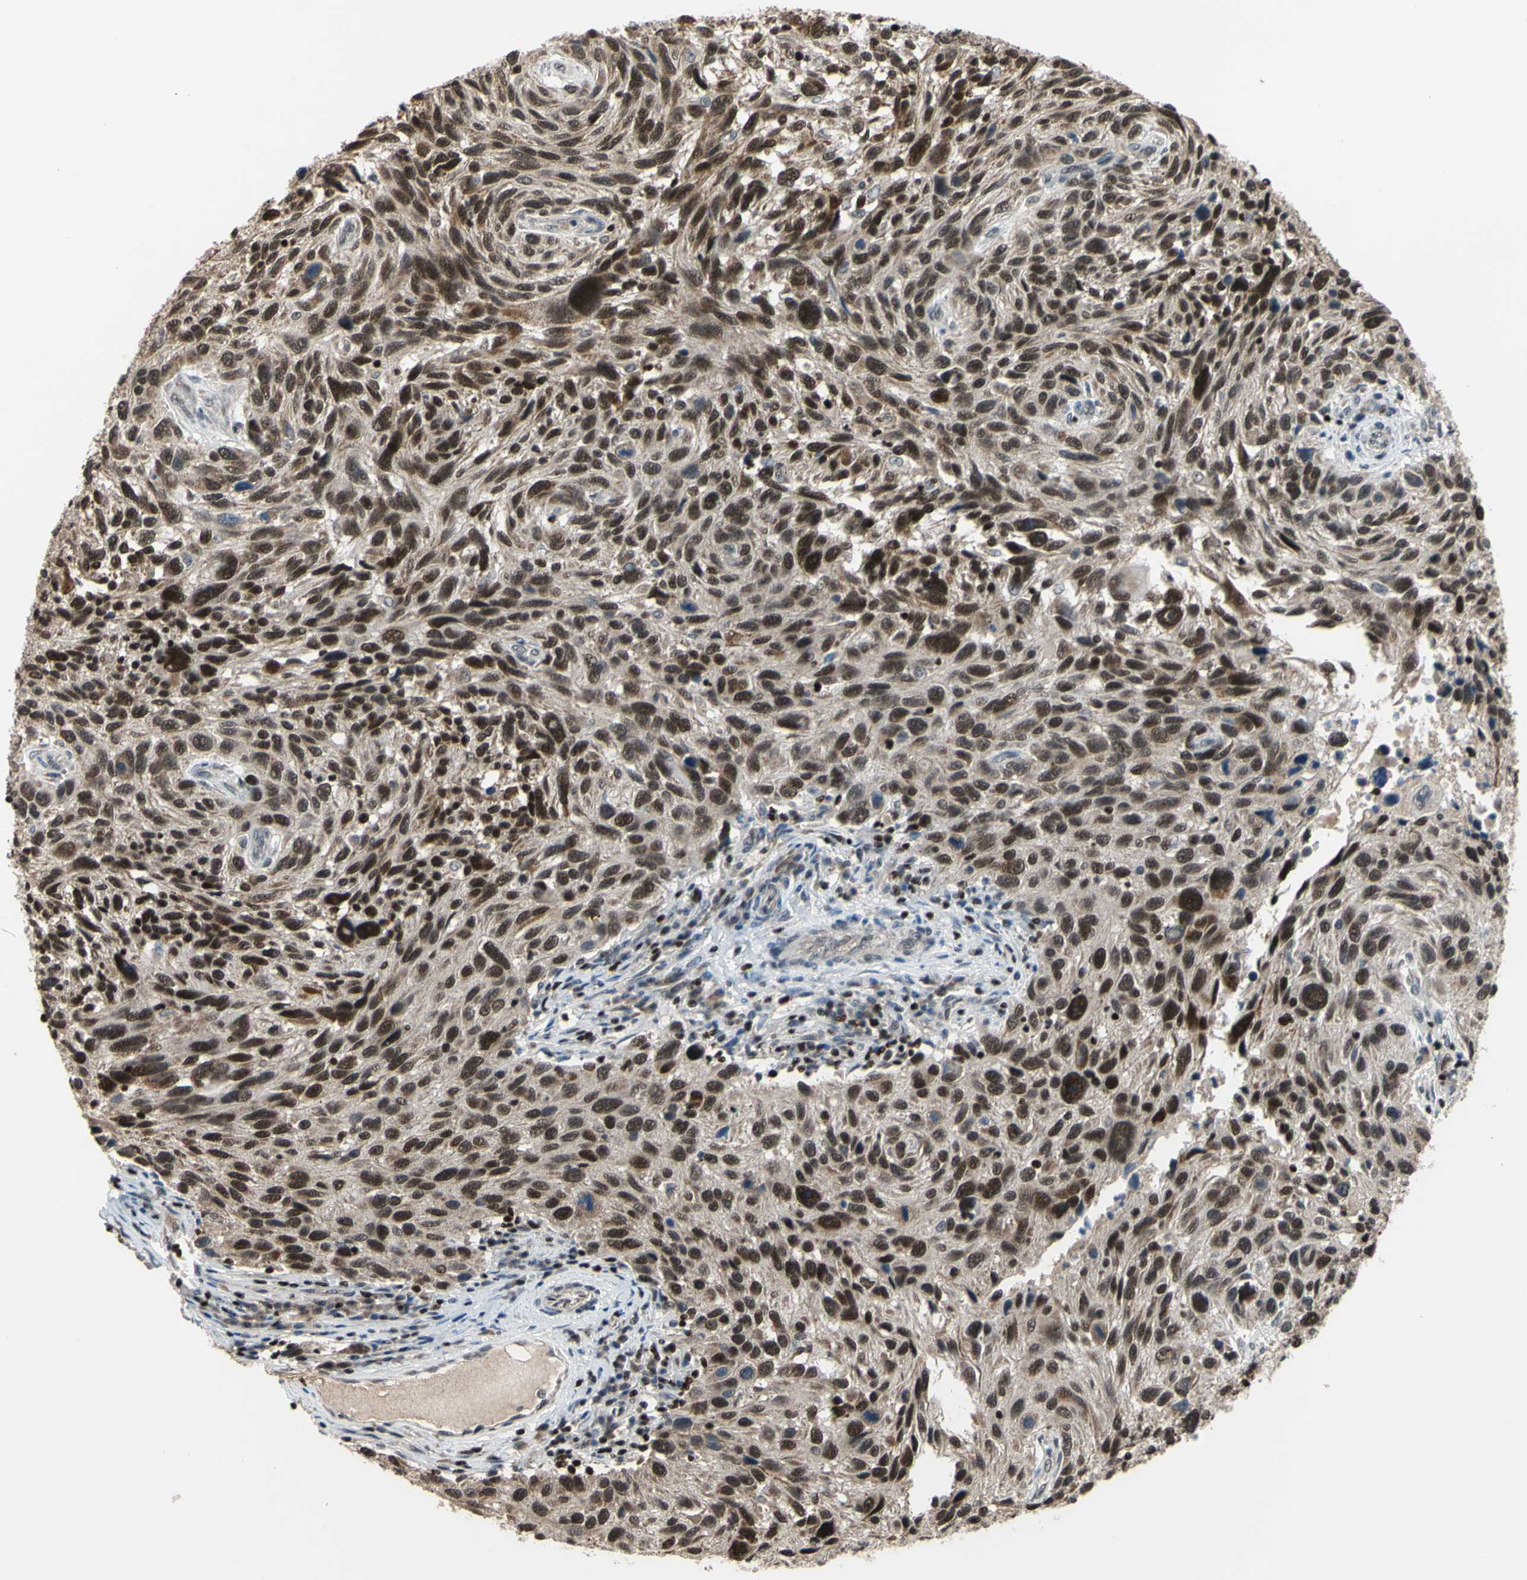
{"staining": {"intensity": "weak", "quantity": ">75%", "location": "cytoplasmic/membranous,nuclear"}, "tissue": "melanoma", "cell_type": "Tumor cells", "image_type": "cancer", "snomed": [{"axis": "morphology", "description": "Malignant melanoma, NOS"}, {"axis": "topography", "description": "Skin"}], "caption": "This histopathology image exhibits IHC staining of malignant melanoma, with low weak cytoplasmic/membranous and nuclear expression in about >75% of tumor cells.", "gene": "SP4", "patient": {"sex": "male", "age": 53}}